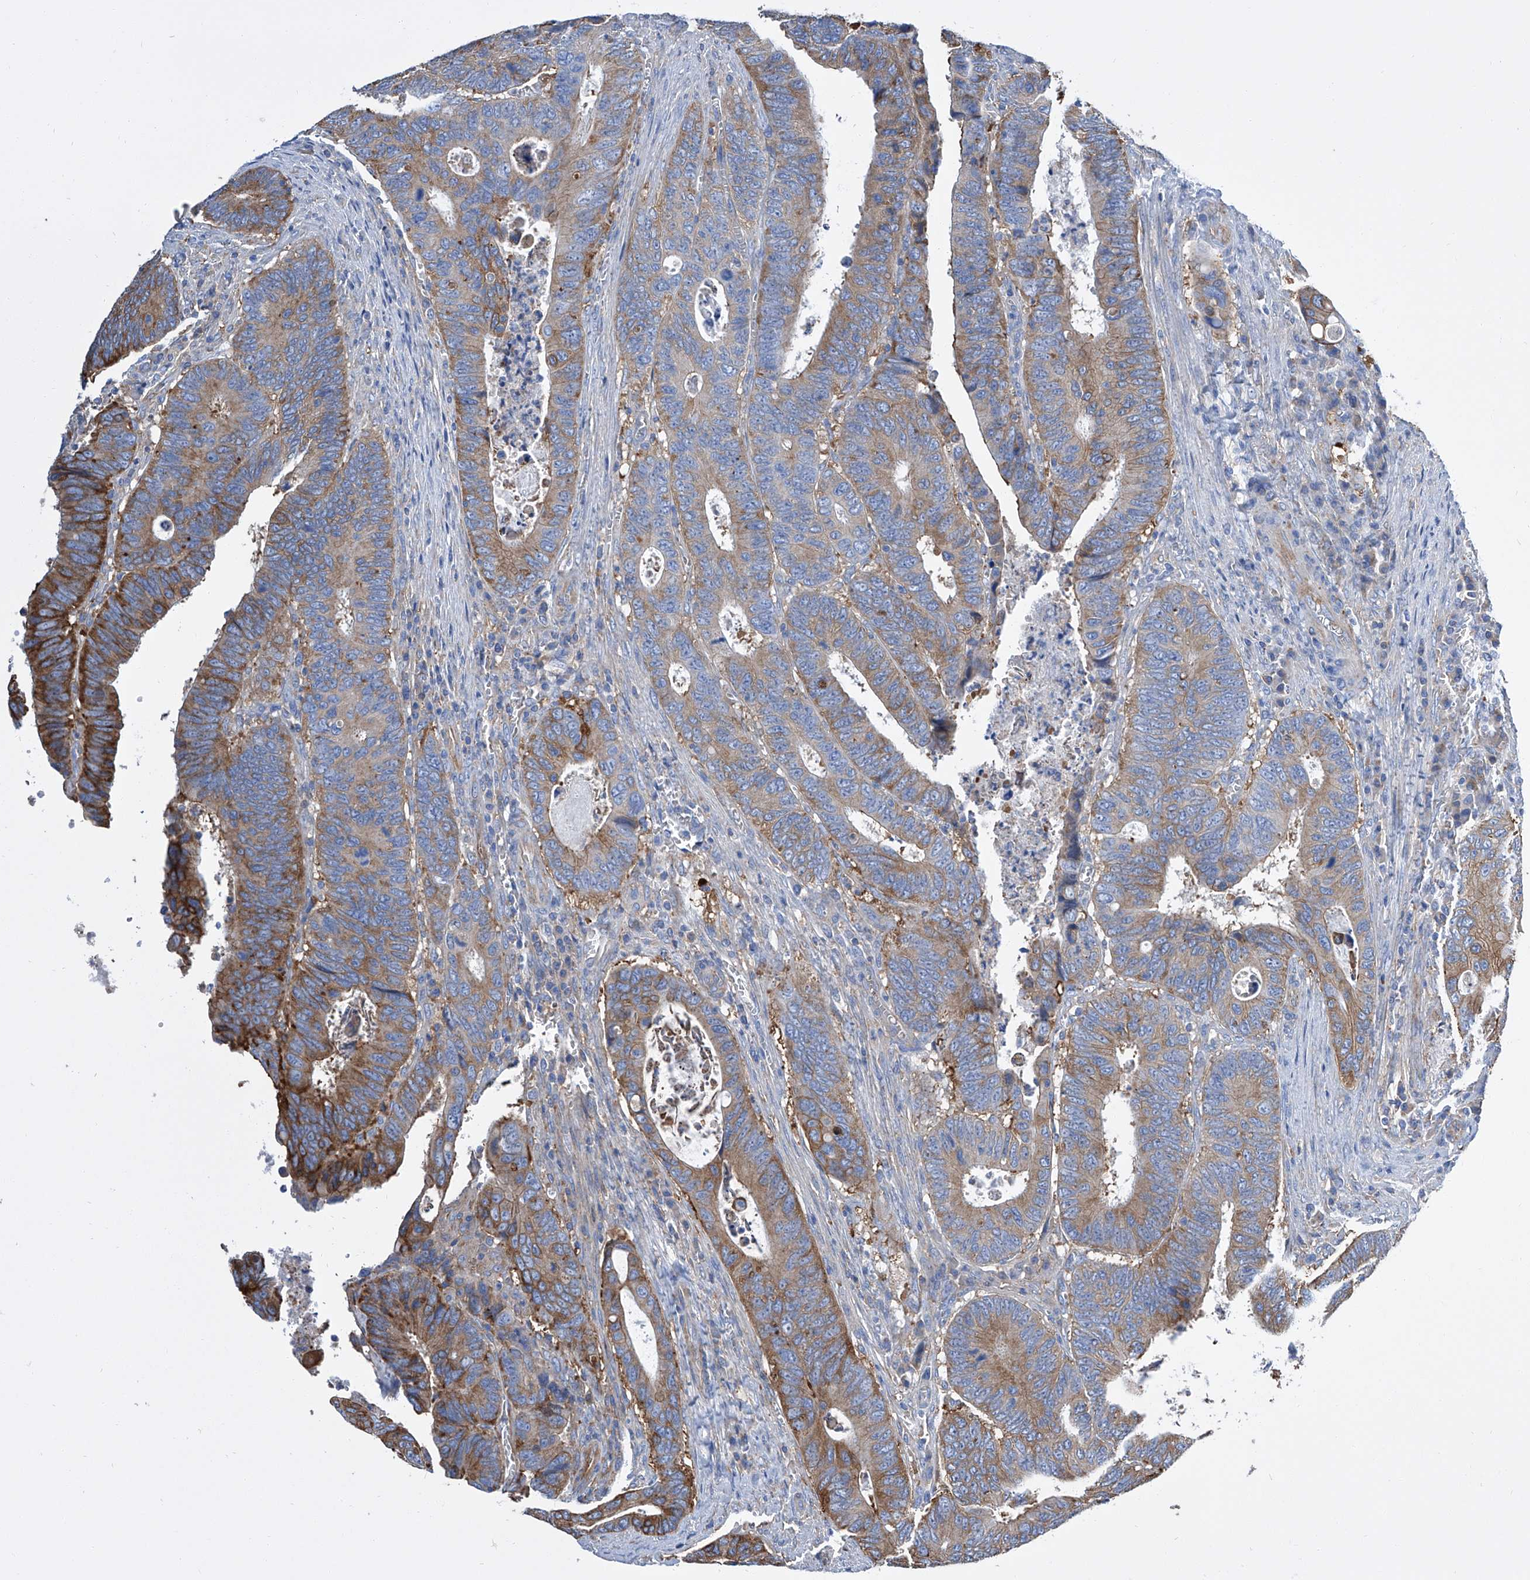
{"staining": {"intensity": "moderate", "quantity": ">75%", "location": "cytoplasmic/membranous"}, "tissue": "colorectal cancer", "cell_type": "Tumor cells", "image_type": "cancer", "snomed": [{"axis": "morphology", "description": "Adenocarcinoma, NOS"}, {"axis": "topography", "description": "Colon"}], "caption": "An IHC image of tumor tissue is shown. Protein staining in brown labels moderate cytoplasmic/membranous positivity in adenocarcinoma (colorectal) within tumor cells. The protein is stained brown, and the nuclei are stained in blue (DAB IHC with brightfield microscopy, high magnification).", "gene": "GPT", "patient": {"sex": "male", "age": 72}}